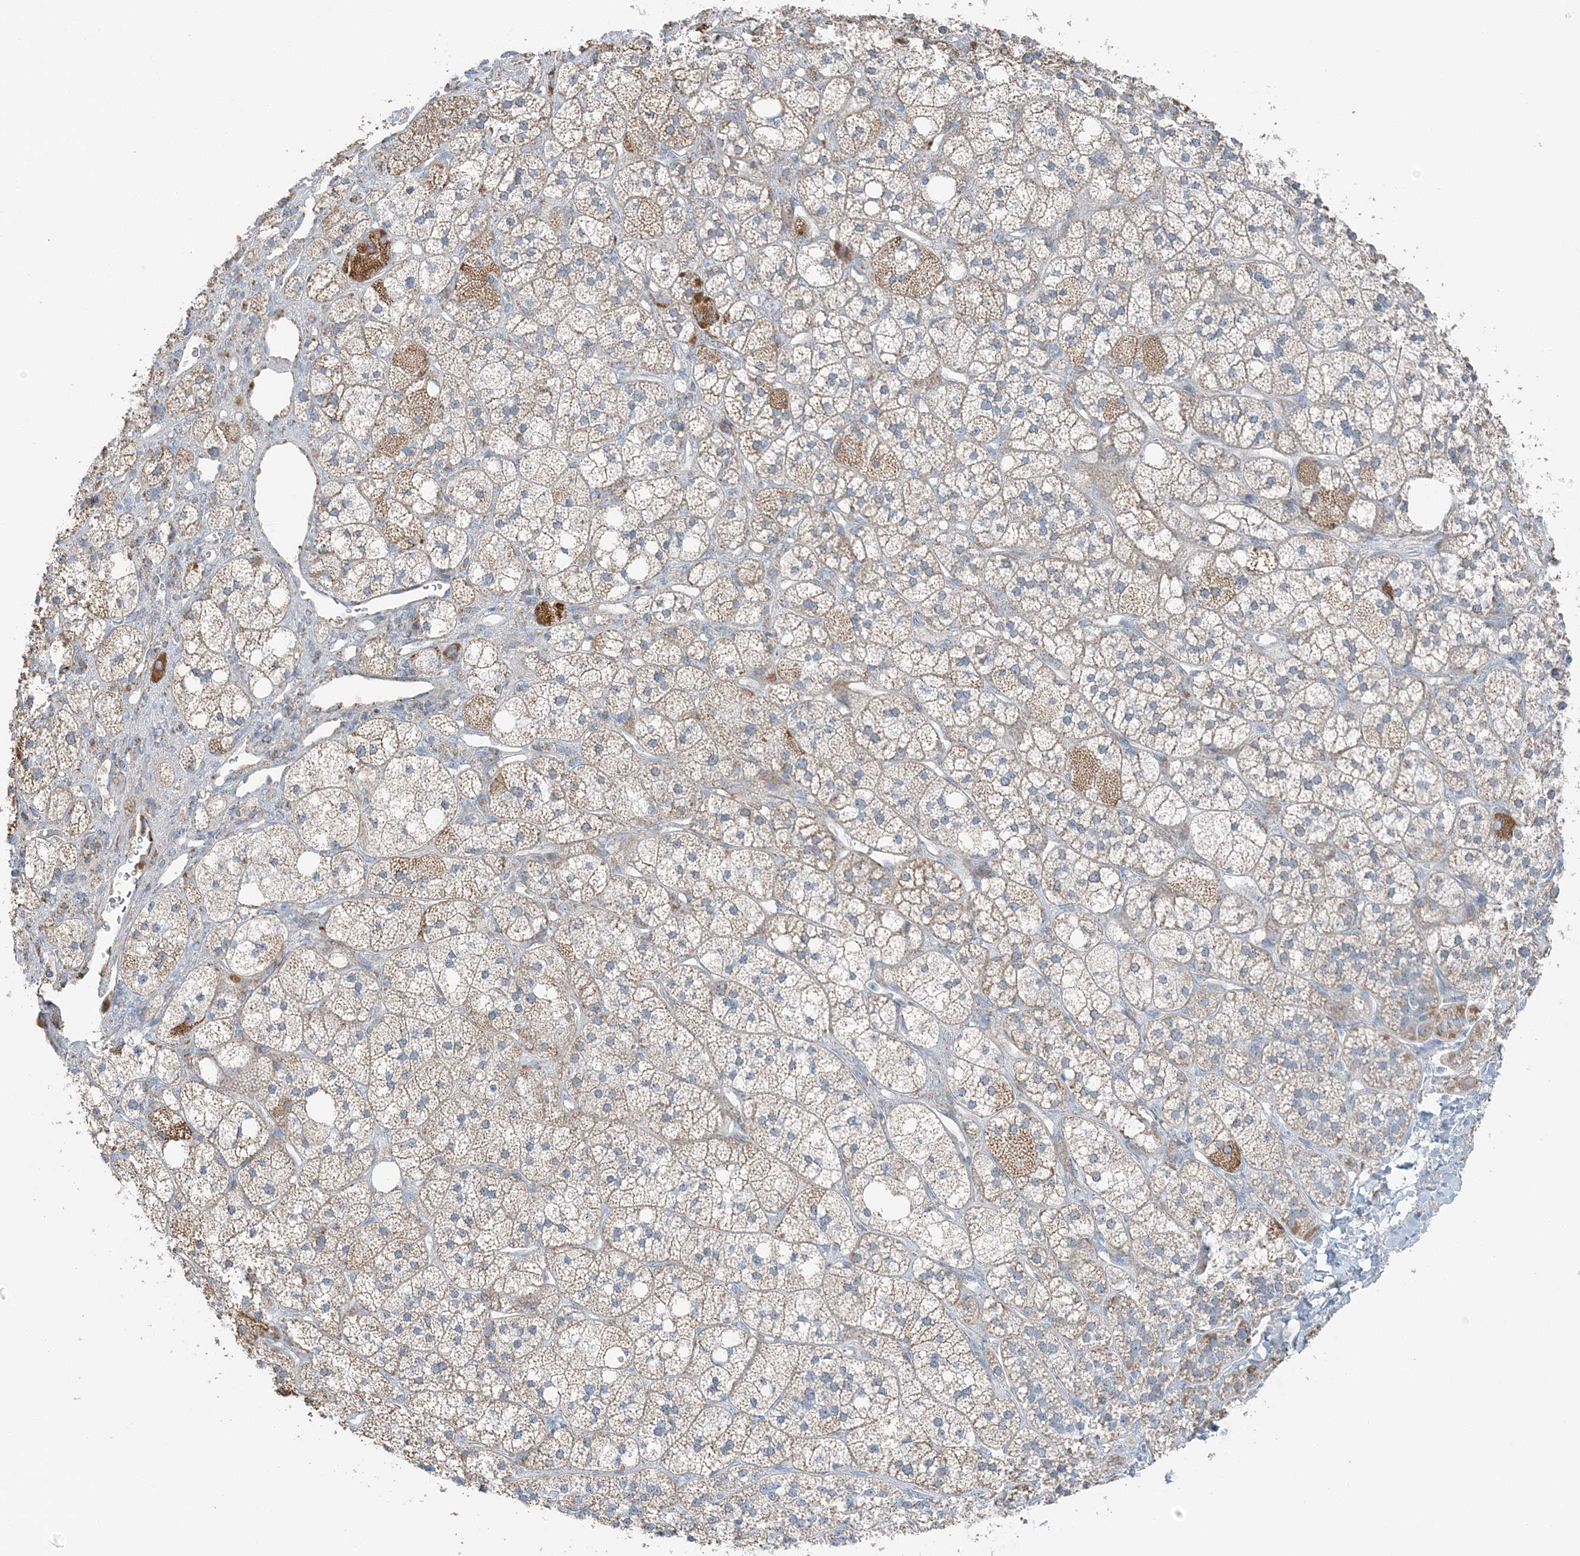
{"staining": {"intensity": "weak", "quantity": ">75%", "location": "cytoplasmic/membranous"}, "tissue": "adrenal gland", "cell_type": "Glandular cells", "image_type": "normal", "snomed": [{"axis": "morphology", "description": "Normal tissue, NOS"}, {"axis": "topography", "description": "Adrenal gland"}], "caption": "A histopathology image showing weak cytoplasmic/membranous expression in approximately >75% of glandular cells in normal adrenal gland, as visualized by brown immunohistochemical staining.", "gene": "SLC22A16", "patient": {"sex": "male", "age": 61}}